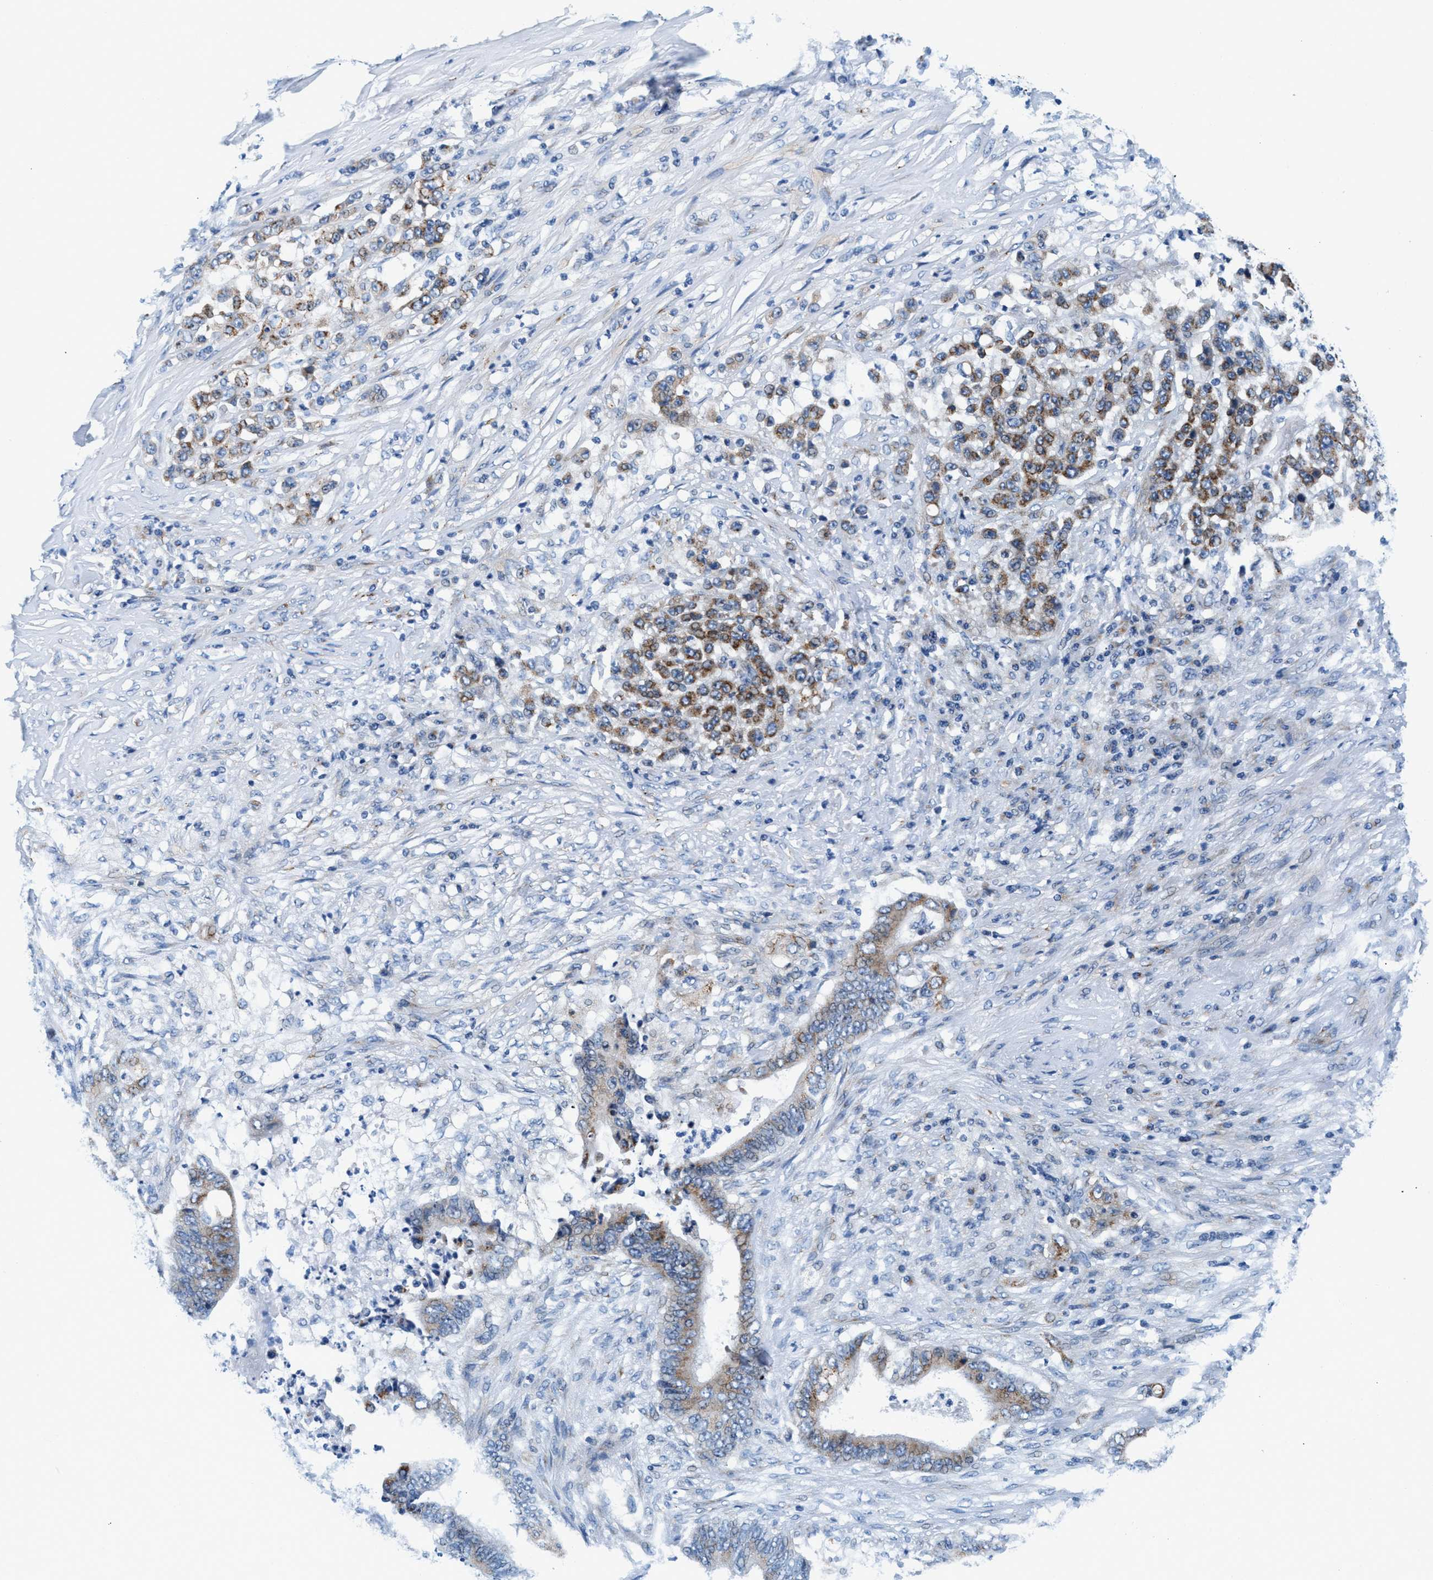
{"staining": {"intensity": "moderate", "quantity": ">75%", "location": "cytoplasmic/membranous"}, "tissue": "stomach cancer", "cell_type": "Tumor cells", "image_type": "cancer", "snomed": [{"axis": "morphology", "description": "Adenocarcinoma, NOS"}, {"axis": "topography", "description": "Stomach"}], "caption": "An immunohistochemistry (IHC) histopathology image of neoplastic tissue is shown. Protein staining in brown labels moderate cytoplasmic/membranous positivity in stomach cancer within tumor cells.", "gene": "VPS53", "patient": {"sex": "female", "age": 73}}